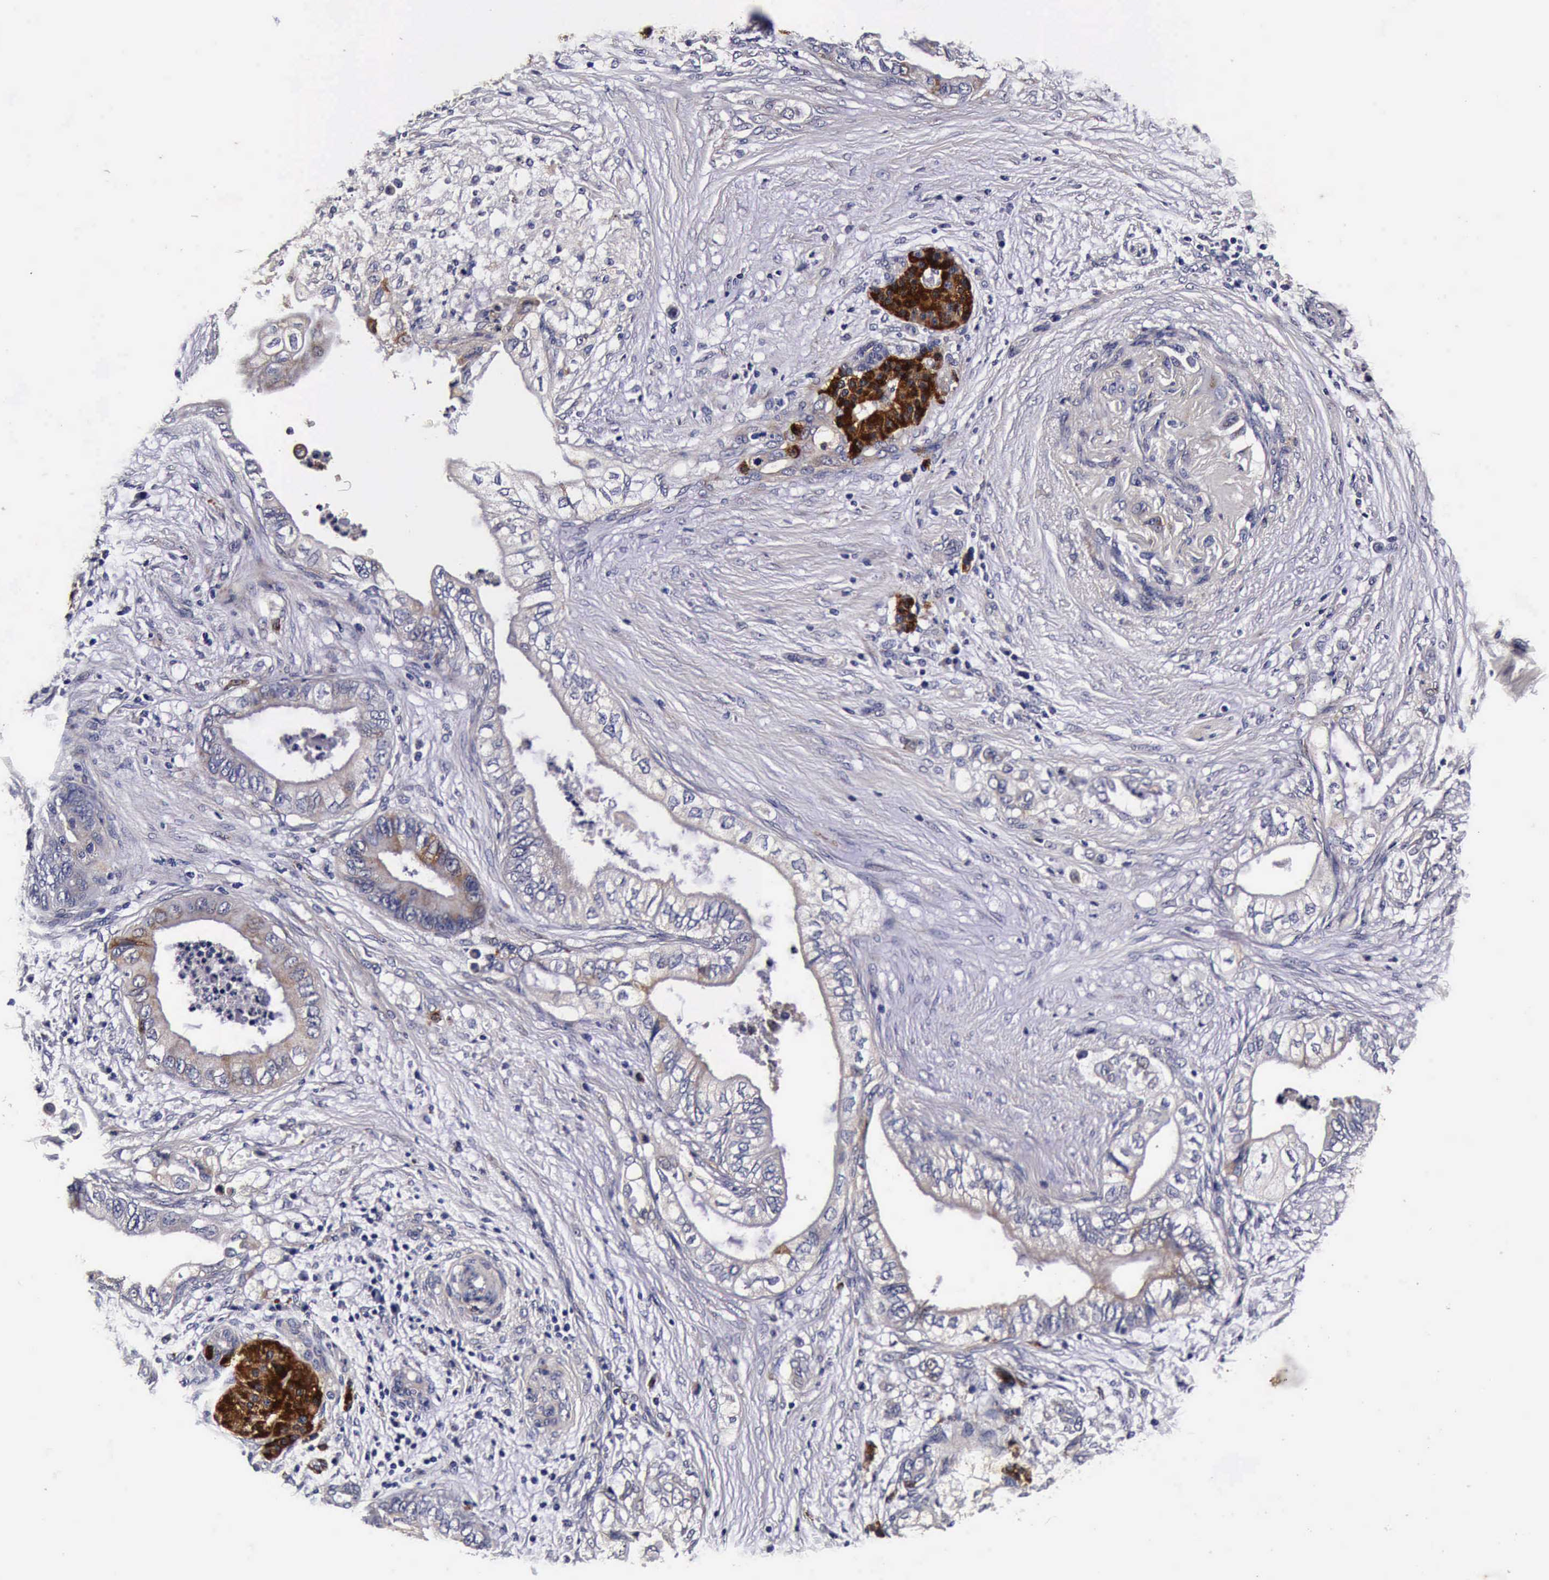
{"staining": {"intensity": "strong", "quantity": "<25%", "location": "cytoplasmic/membranous"}, "tissue": "pancreatic cancer", "cell_type": "Tumor cells", "image_type": "cancer", "snomed": [{"axis": "morphology", "description": "Adenocarcinoma, NOS"}, {"axis": "topography", "description": "Pancreas"}], "caption": "High-power microscopy captured an IHC histopathology image of adenocarcinoma (pancreatic), revealing strong cytoplasmic/membranous staining in approximately <25% of tumor cells. The staining was performed using DAB to visualize the protein expression in brown, while the nuclei were stained in blue with hematoxylin (Magnification: 20x).", "gene": "CST3", "patient": {"sex": "female", "age": 66}}